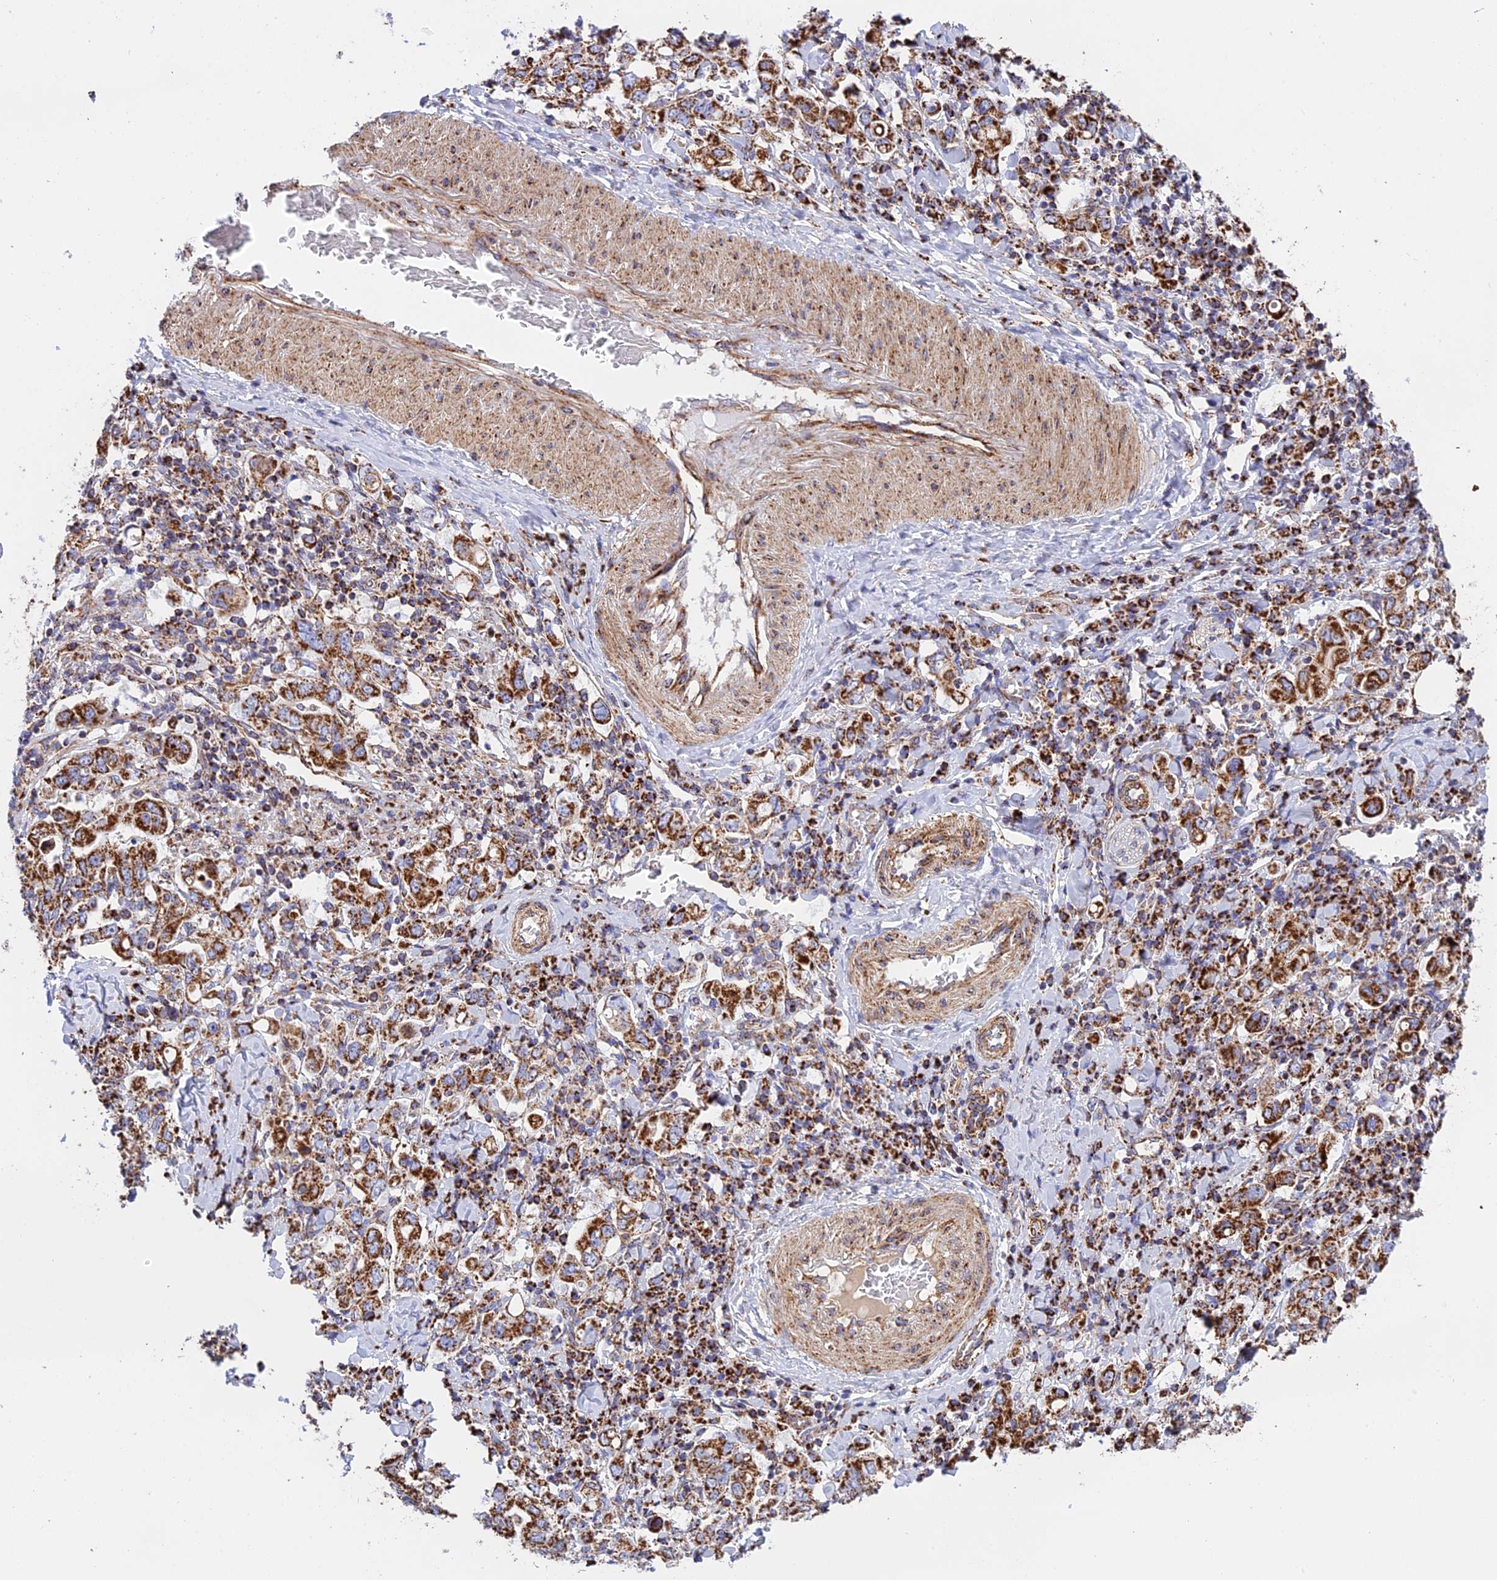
{"staining": {"intensity": "strong", "quantity": ">75%", "location": "cytoplasmic/membranous"}, "tissue": "stomach cancer", "cell_type": "Tumor cells", "image_type": "cancer", "snomed": [{"axis": "morphology", "description": "Adenocarcinoma, NOS"}, {"axis": "topography", "description": "Stomach, upper"}], "caption": "Adenocarcinoma (stomach) stained for a protein (brown) displays strong cytoplasmic/membranous positive staining in approximately >75% of tumor cells.", "gene": "UQCRB", "patient": {"sex": "male", "age": 62}}